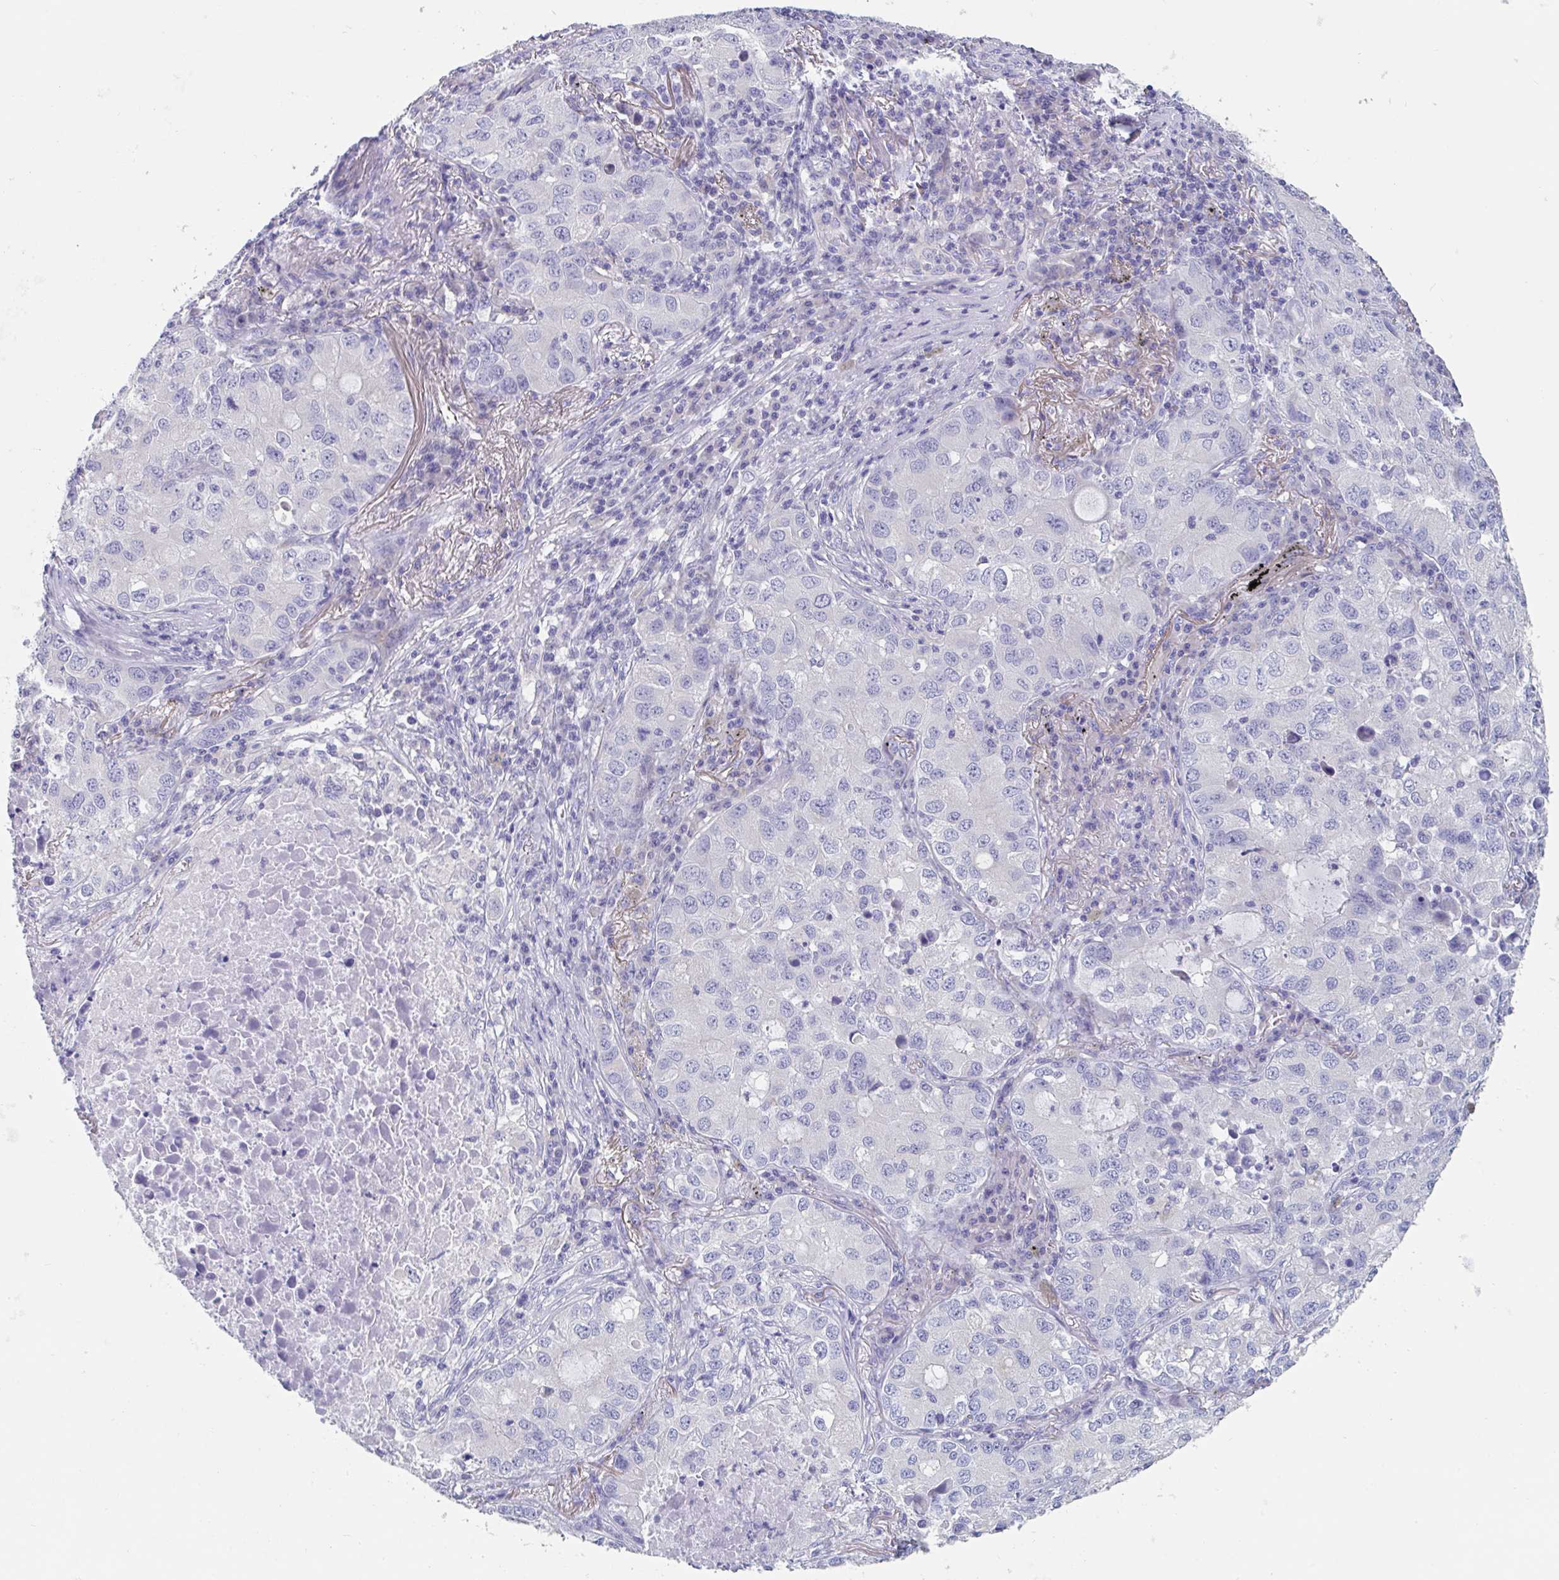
{"staining": {"intensity": "negative", "quantity": "none", "location": "none"}, "tissue": "lung cancer", "cell_type": "Tumor cells", "image_type": "cancer", "snomed": [{"axis": "morphology", "description": "Normal morphology"}, {"axis": "morphology", "description": "Adenocarcinoma, NOS"}, {"axis": "topography", "description": "Lymph node"}, {"axis": "topography", "description": "Lung"}], "caption": "A histopathology image of human lung cancer is negative for staining in tumor cells.", "gene": "ABHD16A", "patient": {"sex": "female", "age": 51}}